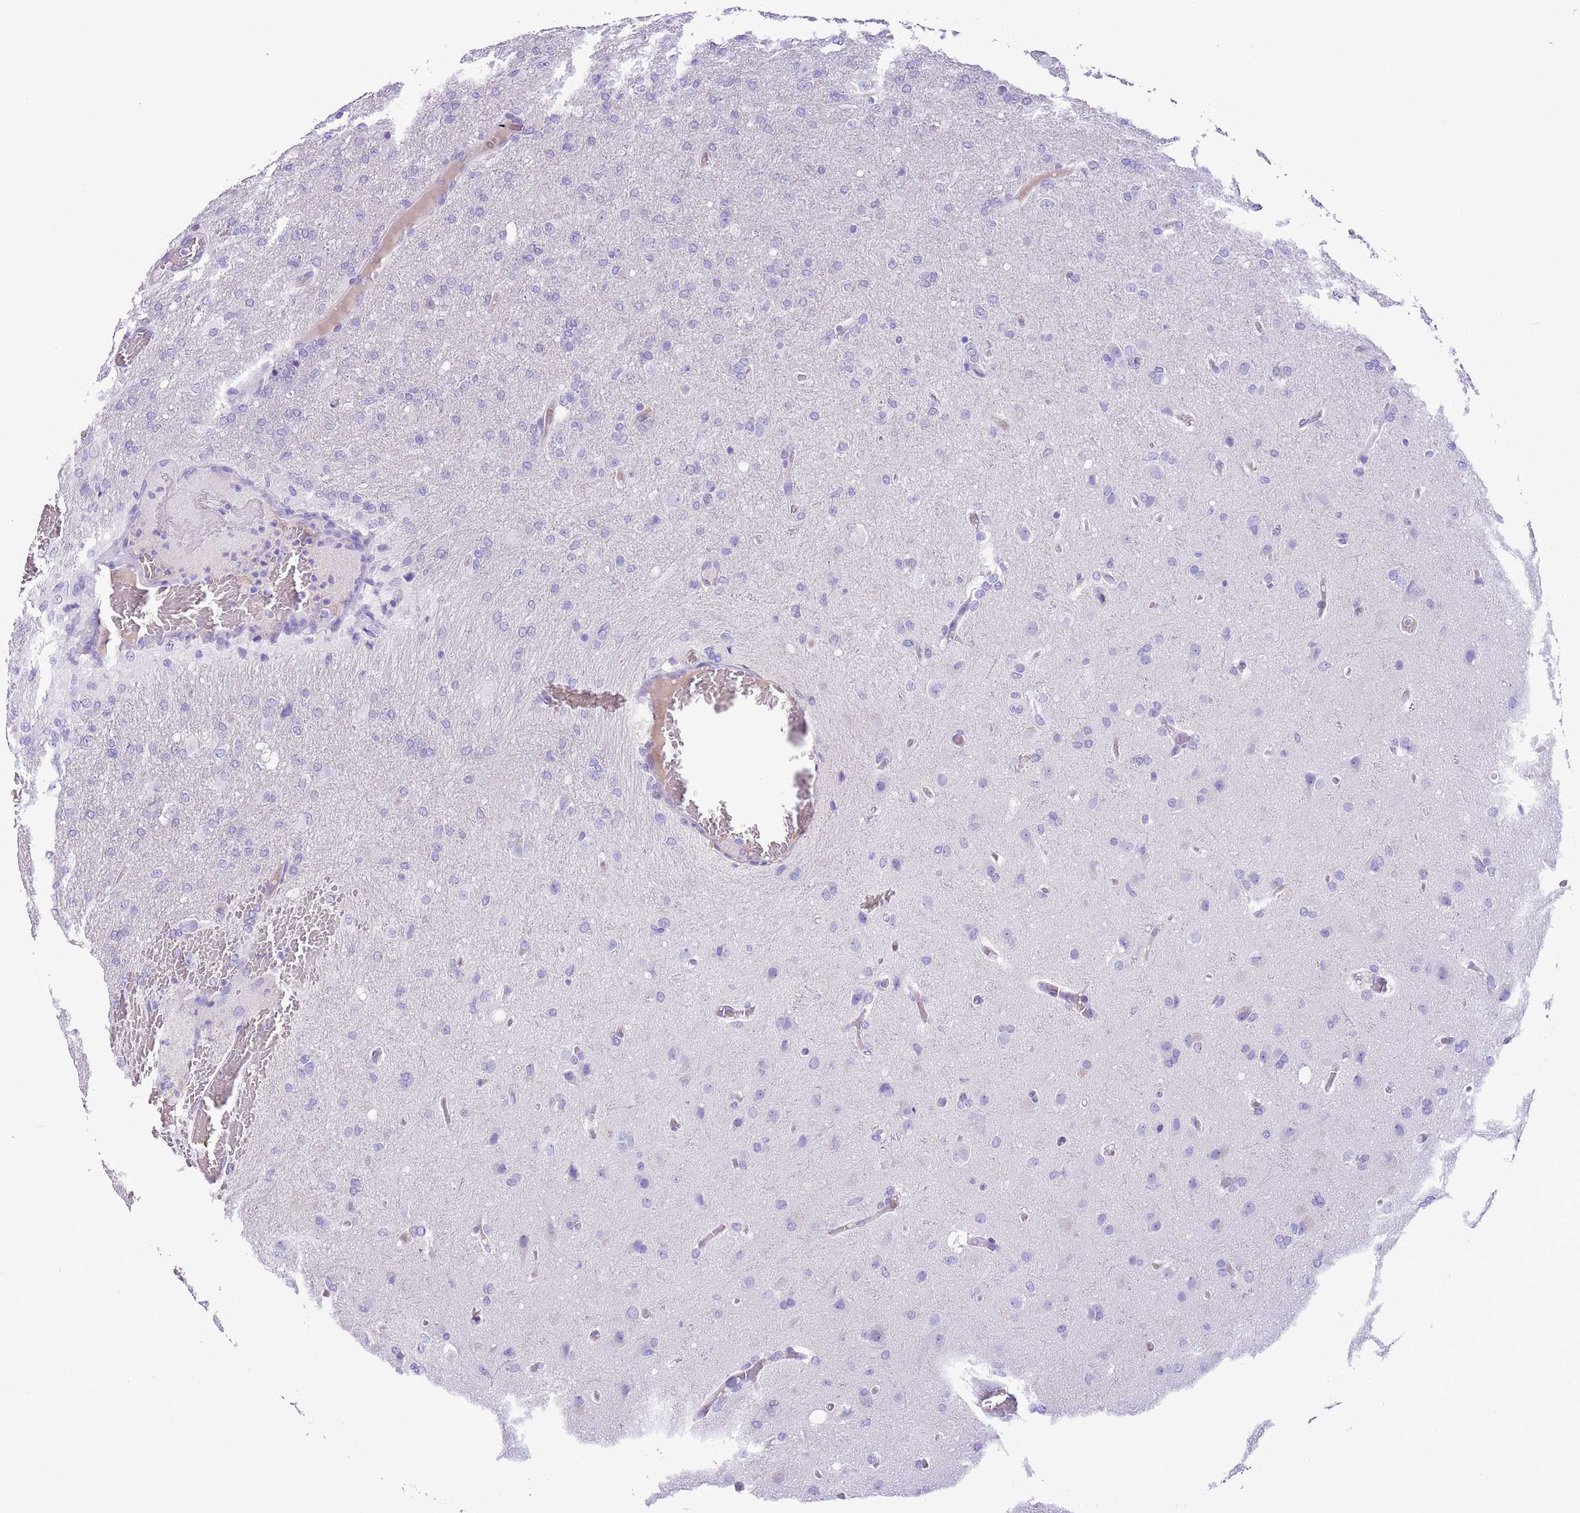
{"staining": {"intensity": "negative", "quantity": "none", "location": "none"}, "tissue": "glioma", "cell_type": "Tumor cells", "image_type": "cancer", "snomed": [{"axis": "morphology", "description": "Glioma, malignant, High grade"}, {"axis": "topography", "description": "Brain"}], "caption": "The micrograph exhibits no staining of tumor cells in high-grade glioma (malignant).", "gene": "TBC1D10B", "patient": {"sex": "female", "age": 74}}